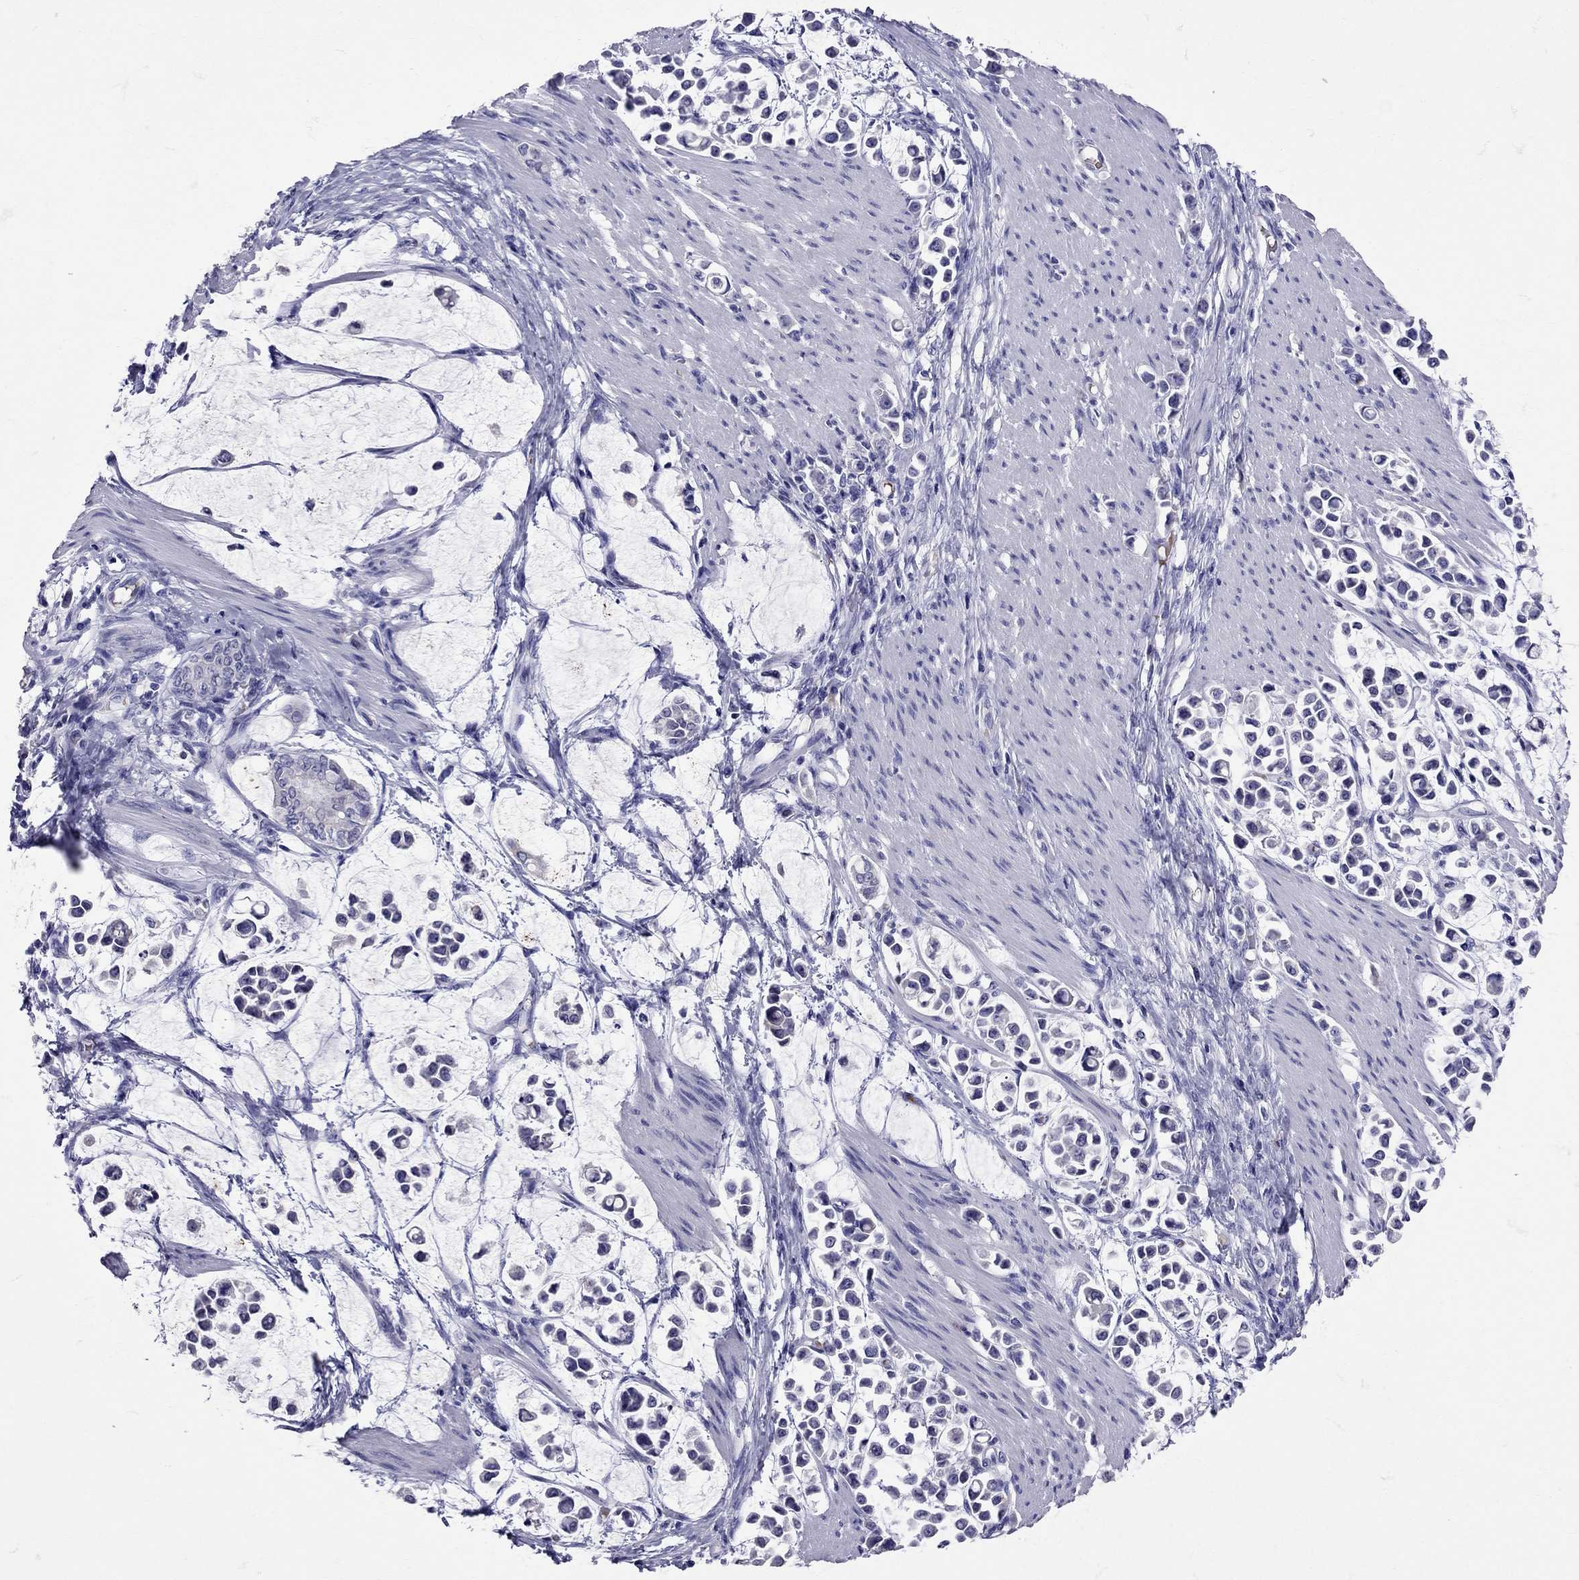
{"staining": {"intensity": "negative", "quantity": "none", "location": "none"}, "tissue": "stomach cancer", "cell_type": "Tumor cells", "image_type": "cancer", "snomed": [{"axis": "morphology", "description": "Adenocarcinoma, NOS"}, {"axis": "topography", "description": "Stomach"}], "caption": "This is an immunohistochemistry photomicrograph of human adenocarcinoma (stomach). There is no staining in tumor cells.", "gene": "TBR1", "patient": {"sex": "male", "age": 82}}